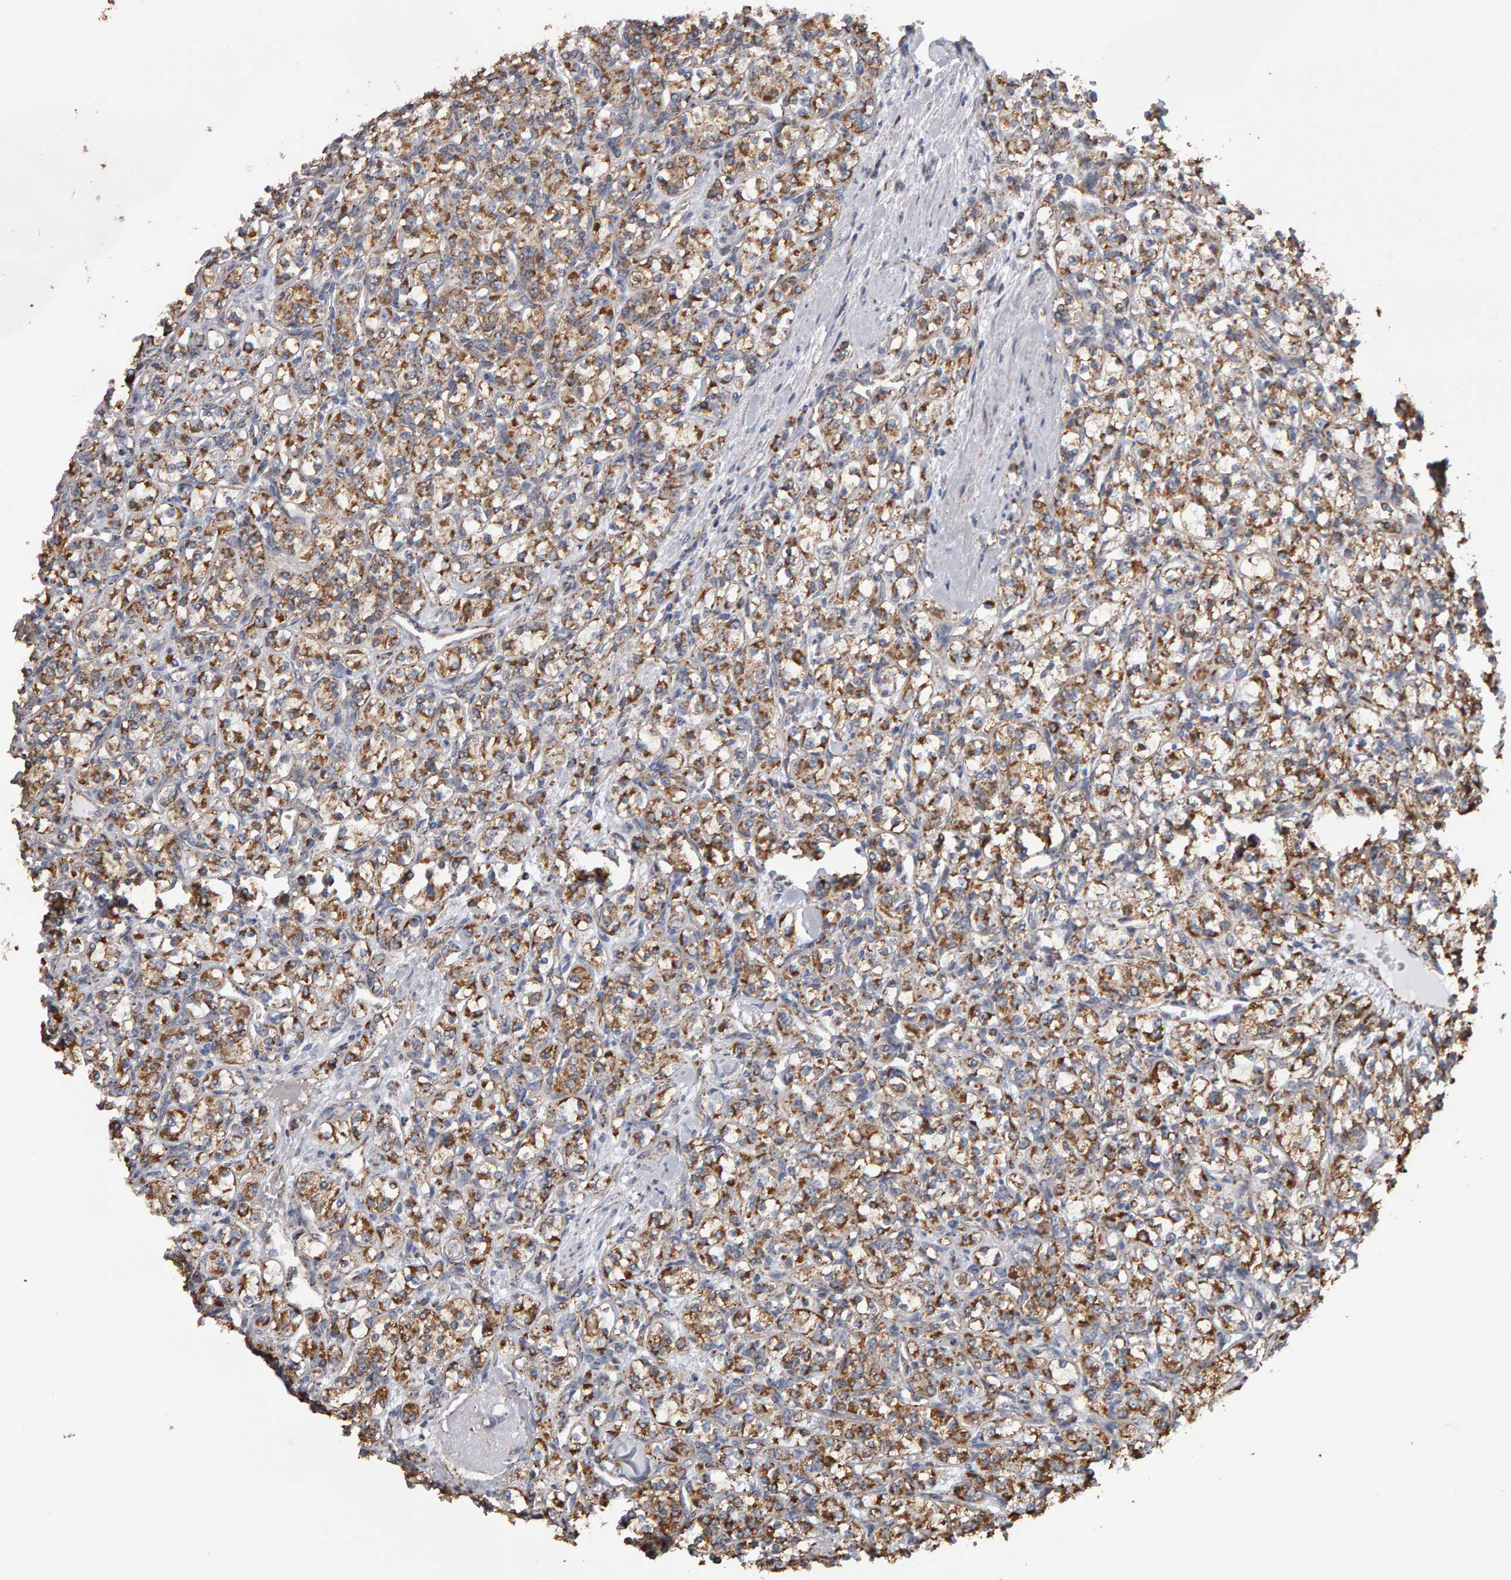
{"staining": {"intensity": "moderate", "quantity": ">75%", "location": "cytoplasmic/membranous"}, "tissue": "renal cancer", "cell_type": "Tumor cells", "image_type": "cancer", "snomed": [{"axis": "morphology", "description": "Adenocarcinoma, NOS"}, {"axis": "topography", "description": "Kidney"}], "caption": "Renal cancer (adenocarcinoma) stained for a protein (brown) demonstrates moderate cytoplasmic/membranous positive staining in approximately >75% of tumor cells.", "gene": "TOM1L1", "patient": {"sex": "male", "age": 77}}